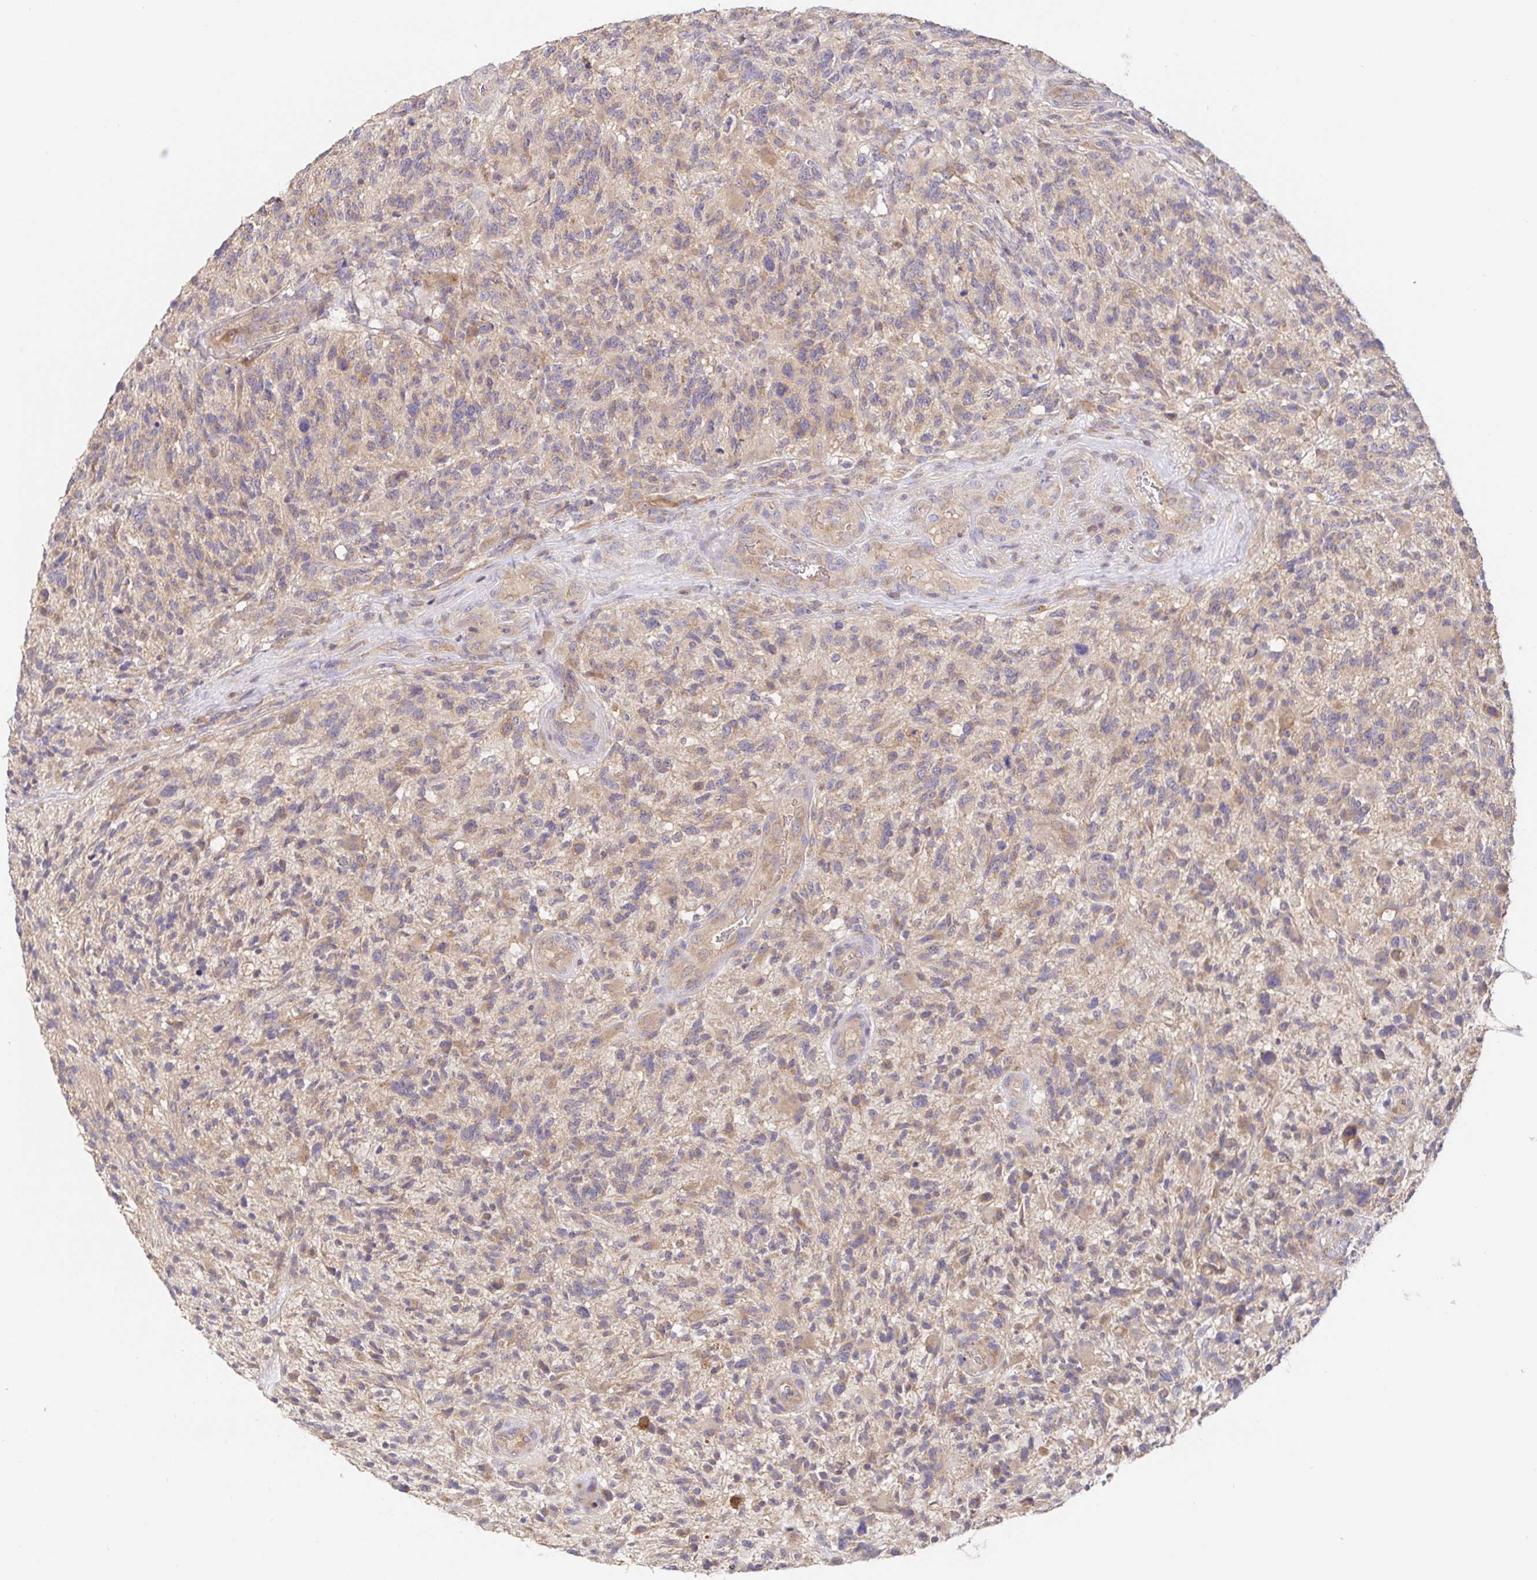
{"staining": {"intensity": "weak", "quantity": "<25%", "location": "cytoplasmic/membranous"}, "tissue": "glioma", "cell_type": "Tumor cells", "image_type": "cancer", "snomed": [{"axis": "morphology", "description": "Glioma, malignant, High grade"}, {"axis": "topography", "description": "Brain"}], "caption": "Immunohistochemistry histopathology image of neoplastic tissue: human malignant high-grade glioma stained with DAB (3,3'-diaminobenzidine) reveals no significant protein expression in tumor cells. (IHC, brightfield microscopy, high magnification).", "gene": "HAGH", "patient": {"sex": "female", "age": 71}}